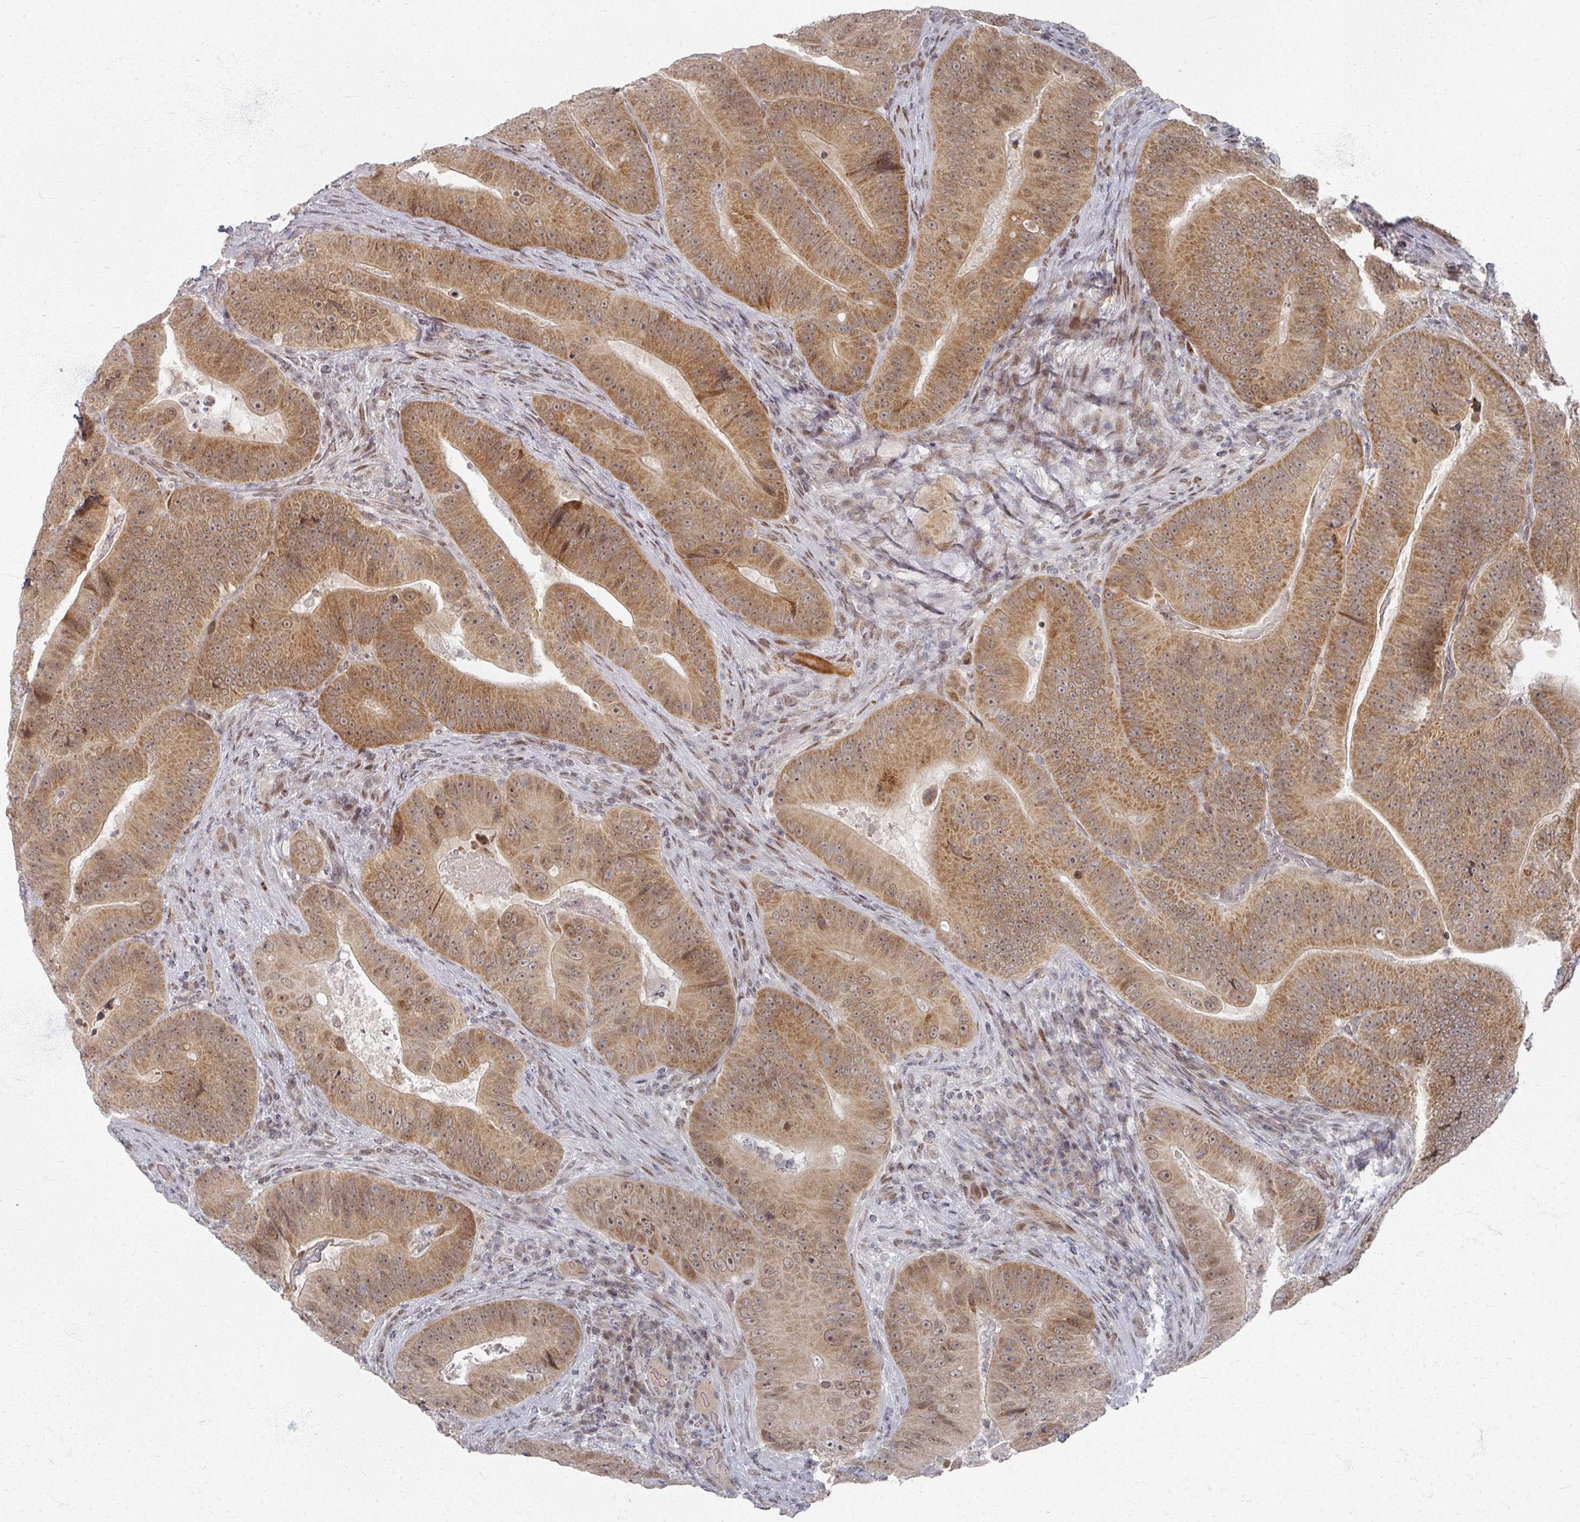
{"staining": {"intensity": "moderate", "quantity": ">75%", "location": "cytoplasmic/membranous,nuclear"}, "tissue": "colorectal cancer", "cell_type": "Tumor cells", "image_type": "cancer", "snomed": [{"axis": "morphology", "description": "Adenocarcinoma, NOS"}, {"axis": "topography", "description": "Colon"}], "caption": "IHC image of adenocarcinoma (colorectal) stained for a protein (brown), which reveals medium levels of moderate cytoplasmic/membranous and nuclear positivity in about >75% of tumor cells.", "gene": "PSKH1", "patient": {"sex": "female", "age": 86}}